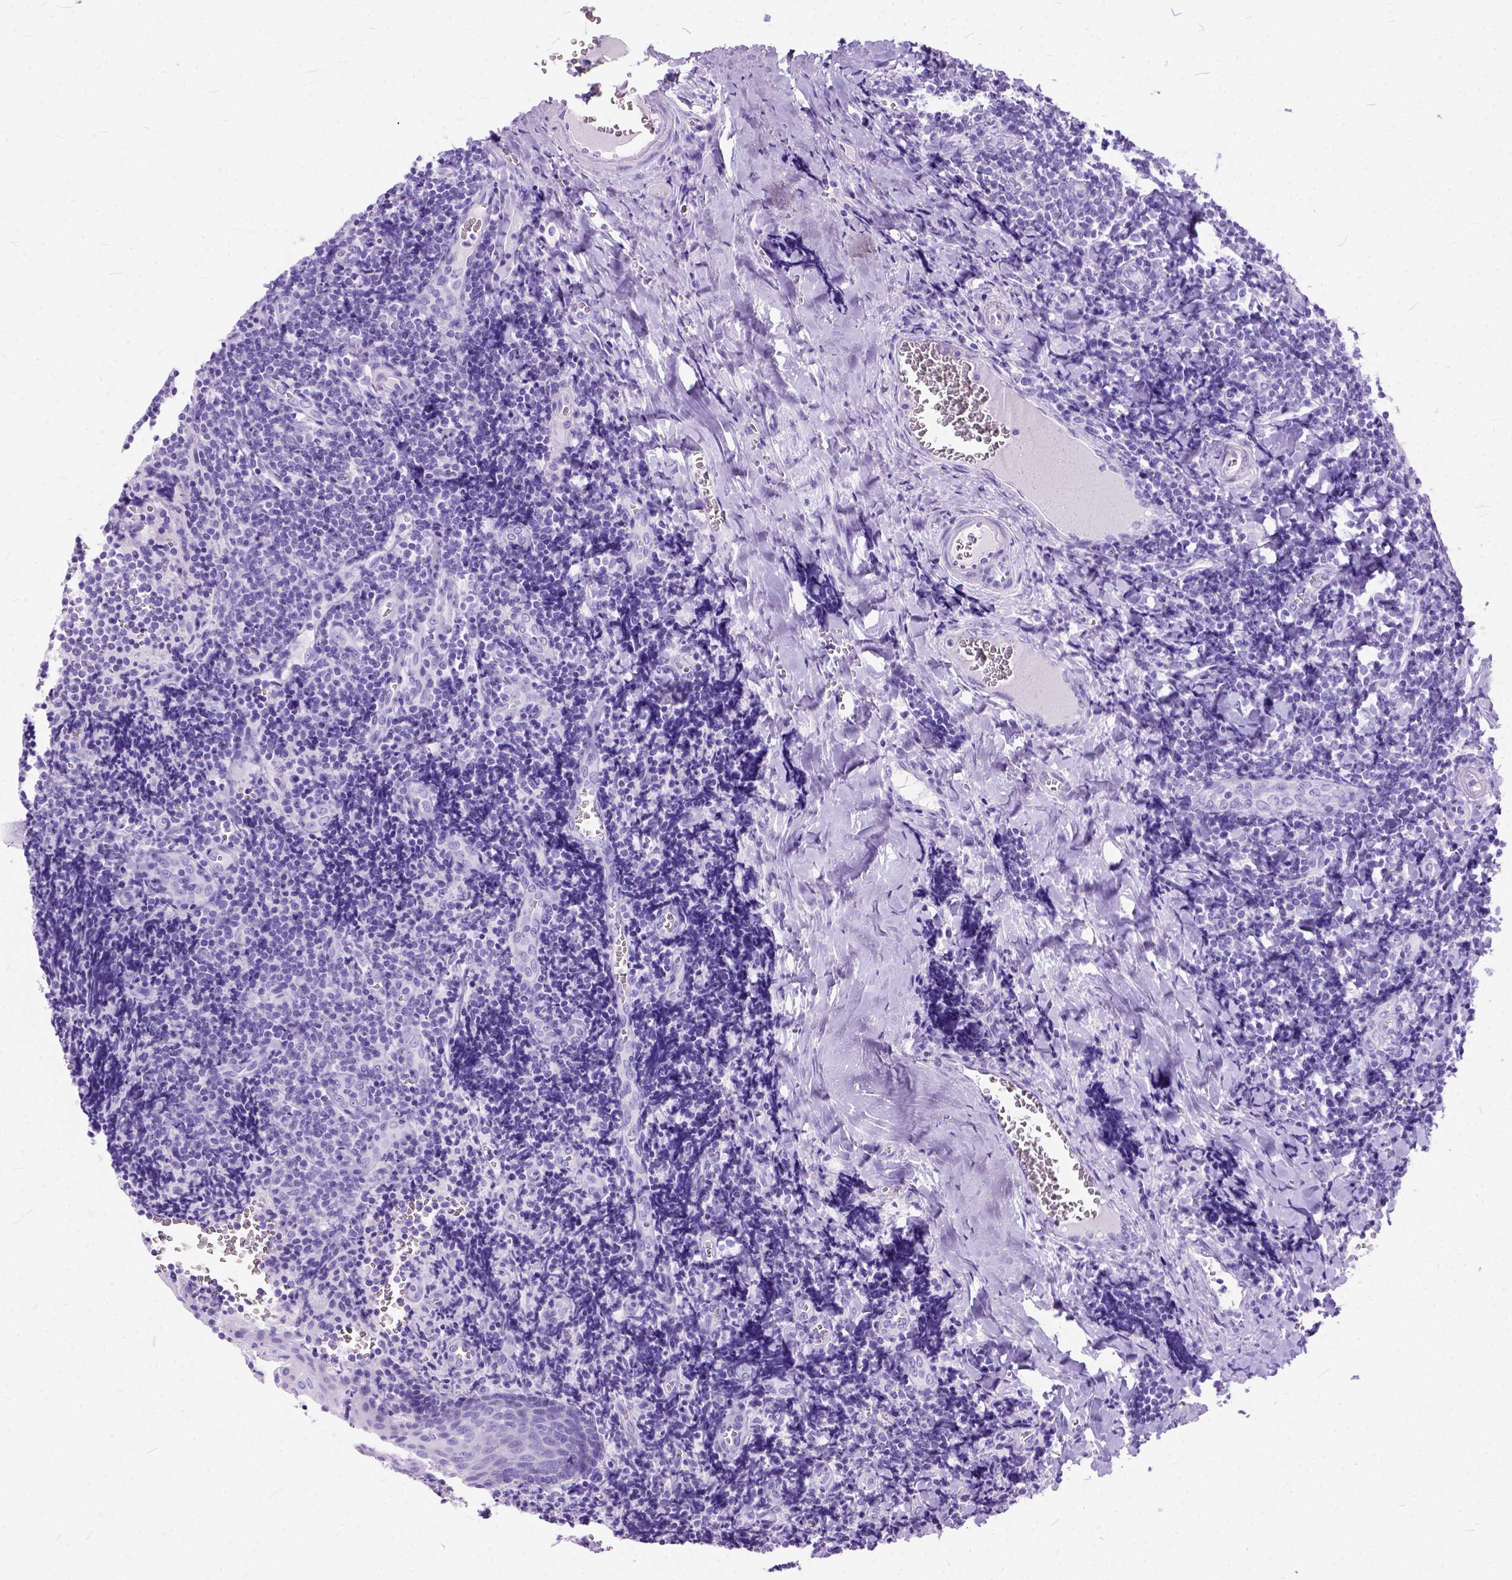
{"staining": {"intensity": "negative", "quantity": "none", "location": "none"}, "tissue": "tonsil", "cell_type": "Germinal center cells", "image_type": "normal", "snomed": [{"axis": "morphology", "description": "Normal tissue, NOS"}, {"axis": "morphology", "description": "Inflammation, NOS"}, {"axis": "topography", "description": "Tonsil"}], "caption": "IHC of normal human tonsil reveals no expression in germinal center cells.", "gene": "C1QTNF3", "patient": {"sex": "female", "age": 31}}